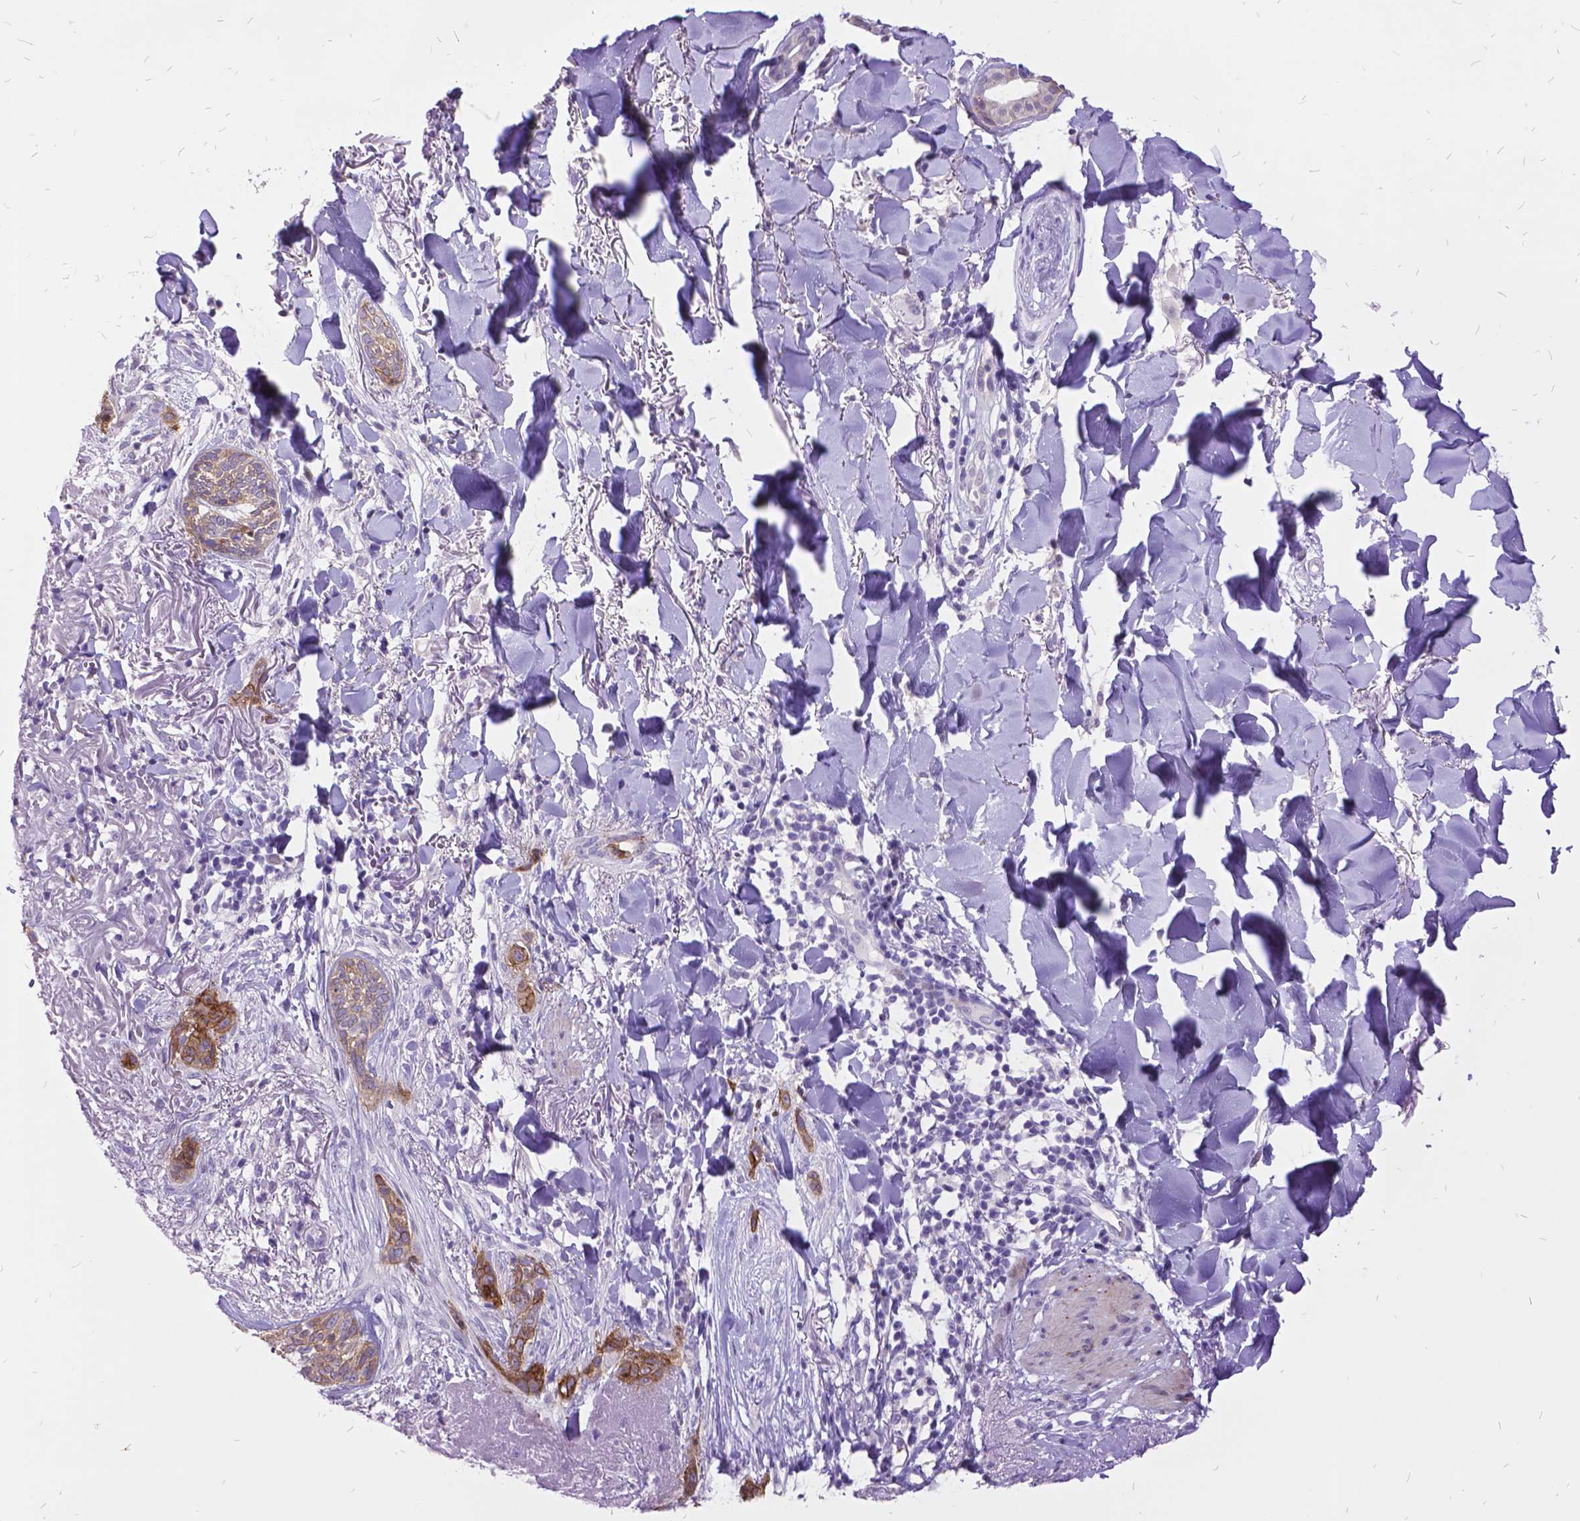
{"staining": {"intensity": "moderate", "quantity": "25%-75%", "location": "cytoplasmic/membranous"}, "tissue": "skin cancer", "cell_type": "Tumor cells", "image_type": "cancer", "snomed": [{"axis": "morphology", "description": "Normal tissue, NOS"}, {"axis": "morphology", "description": "Basal cell carcinoma"}, {"axis": "topography", "description": "Skin"}], "caption": "Human basal cell carcinoma (skin) stained with a brown dye demonstrates moderate cytoplasmic/membranous positive staining in about 25%-75% of tumor cells.", "gene": "ITGB6", "patient": {"sex": "male", "age": 84}}